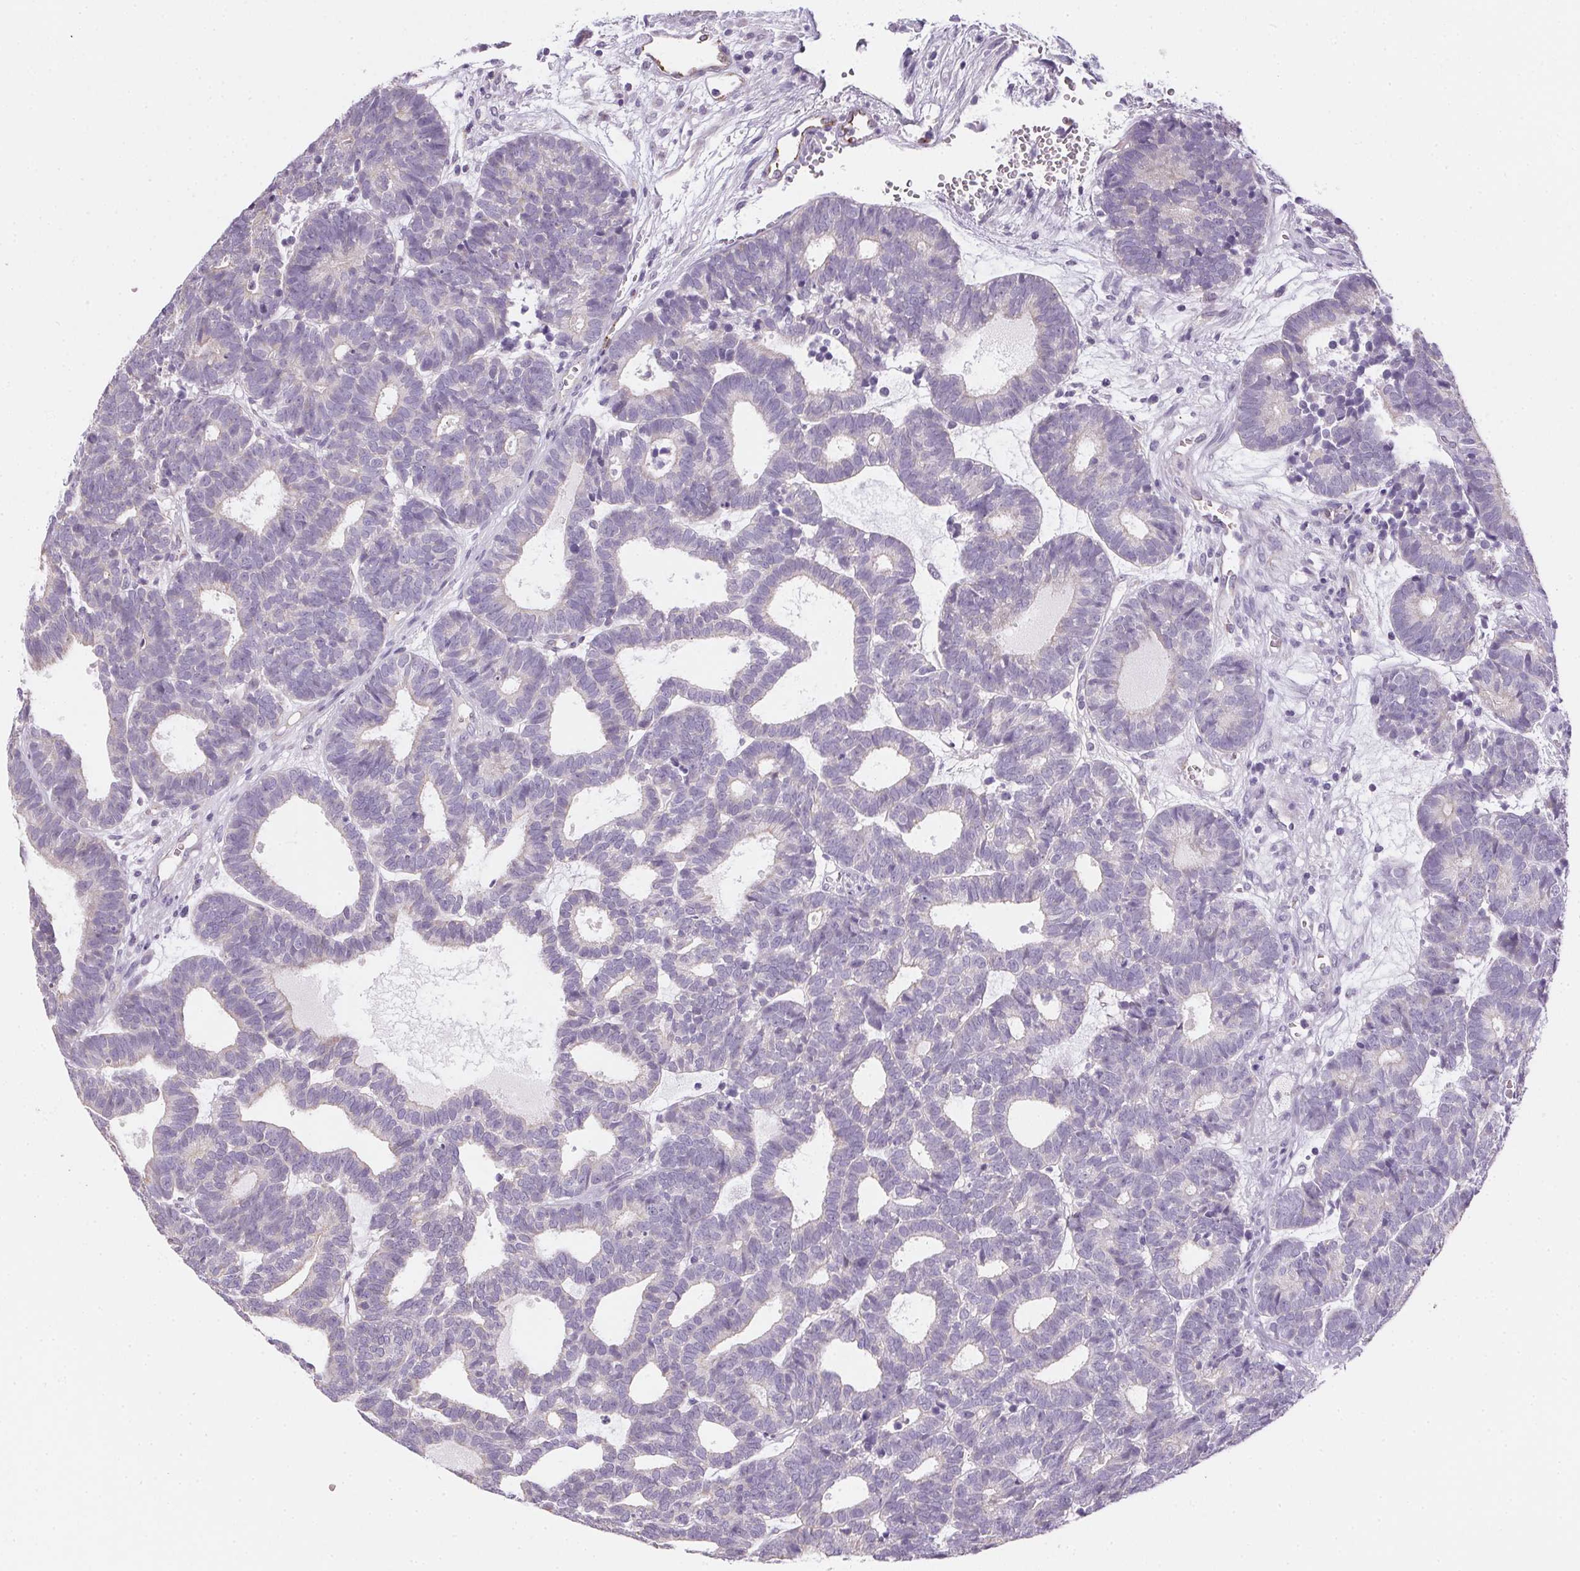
{"staining": {"intensity": "negative", "quantity": "none", "location": "none"}, "tissue": "head and neck cancer", "cell_type": "Tumor cells", "image_type": "cancer", "snomed": [{"axis": "morphology", "description": "Adenocarcinoma, NOS"}, {"axis": "topography", "description": "Head-Neck"}], "caption": "DAB immunohistochemical staining of adenocarcinoma (head and neck) demonstrates no significant staining in tumor cells.", "gene": "SMYD1", "patient": {"sex": "female", "age": 81}}